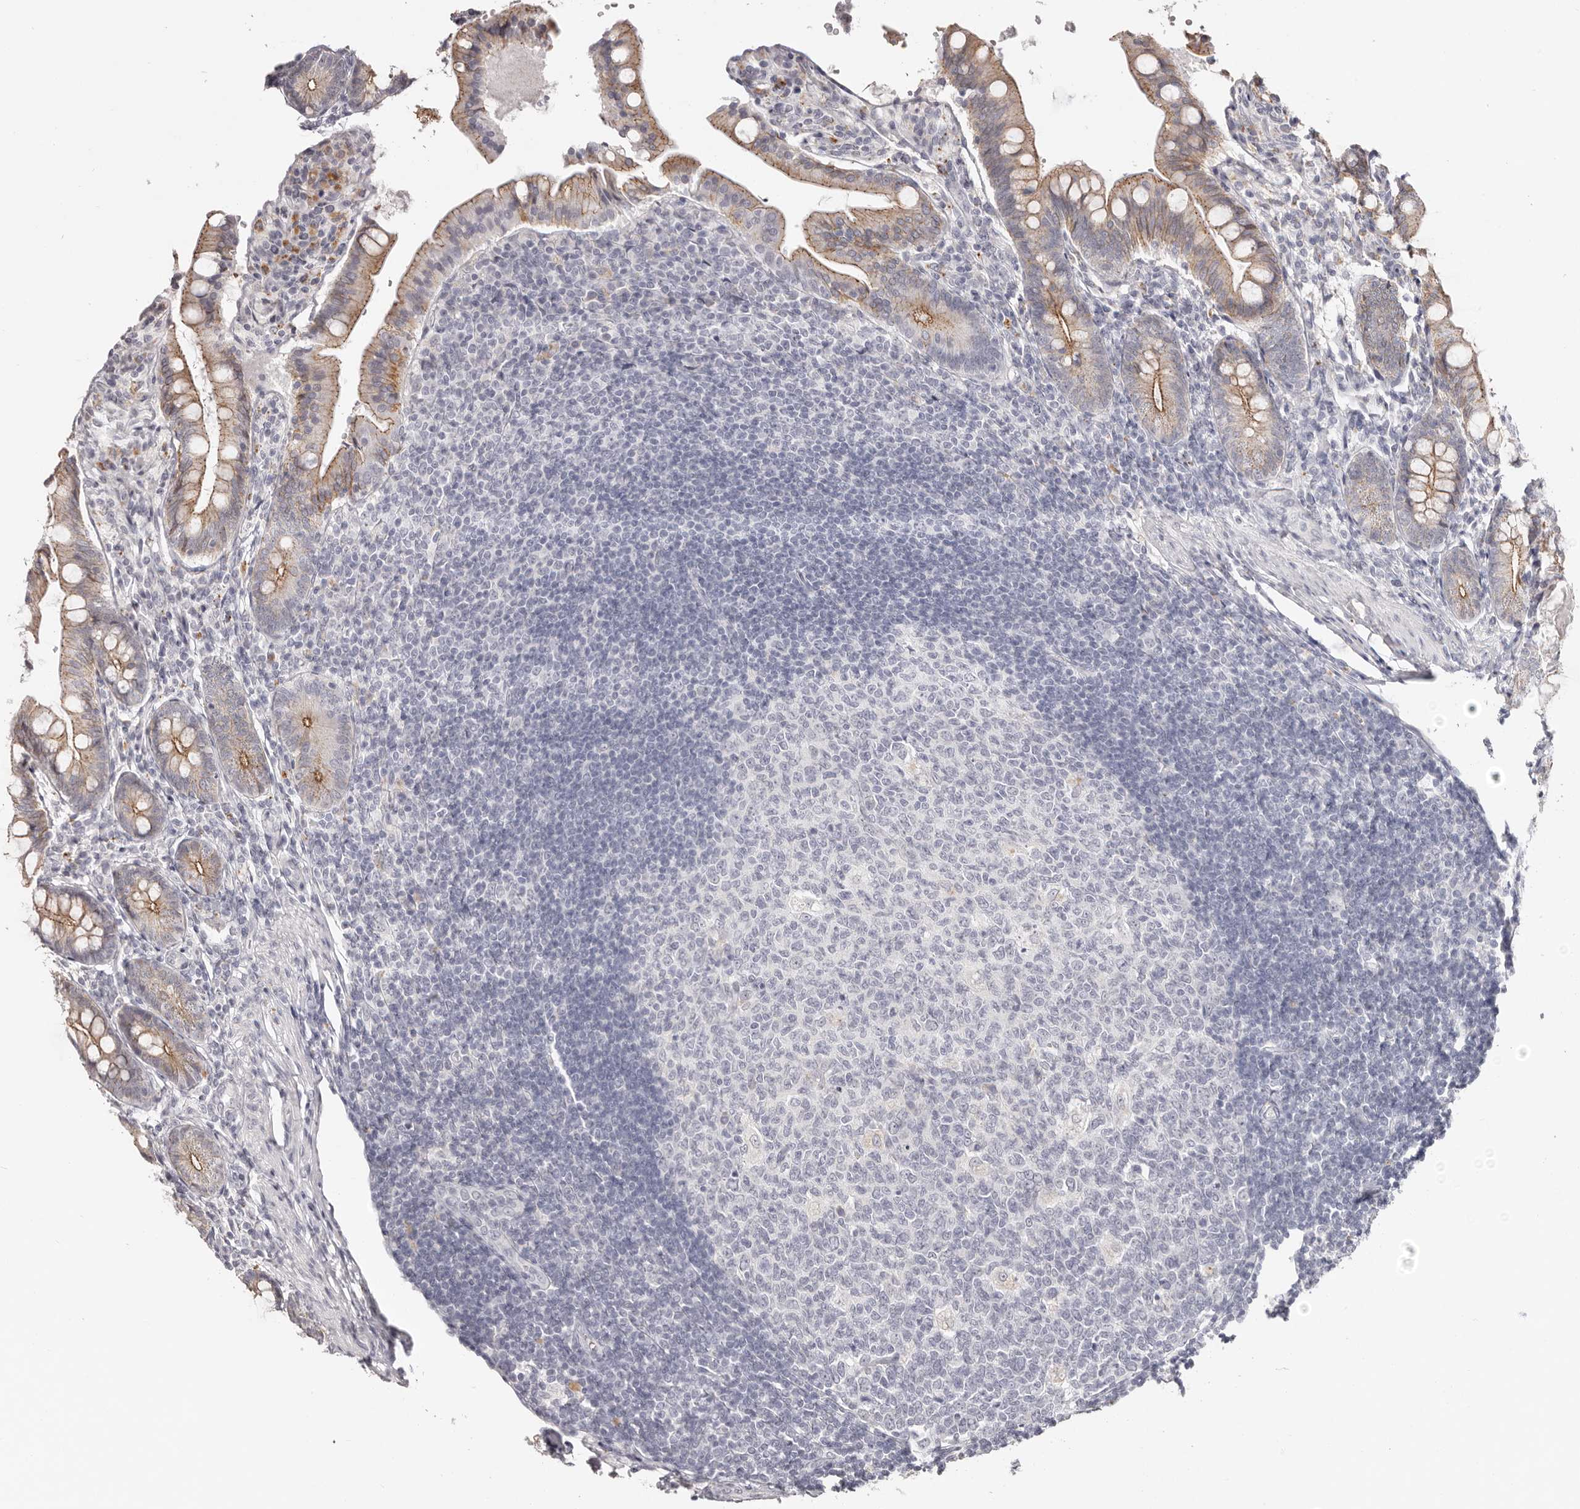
{"staining": {"intensity": "moderate", "quantity": ">75%", "location": "cytoplasmic/membranous"}, "tissue": "small intestine", "cell_type": "Glandular cells", "image_type": "normal", "snomed": [{"axis": "morphology", "description": "Normal tissue, NOS"}, {"axis": "topography", "description": "Small intestine"}], "caption": "DAB (3,3'-diaminobenzidine) immunohistochemical staining of benign small intestine shows moderate cytoplasmic/membranous protein positivity in about >75% of glandular cells. Ihc stains the protein of interest in brown and the nuclei are stained blue.", "gene": "PCDHB6", "patient": {"sex": "male", "age": 7}}